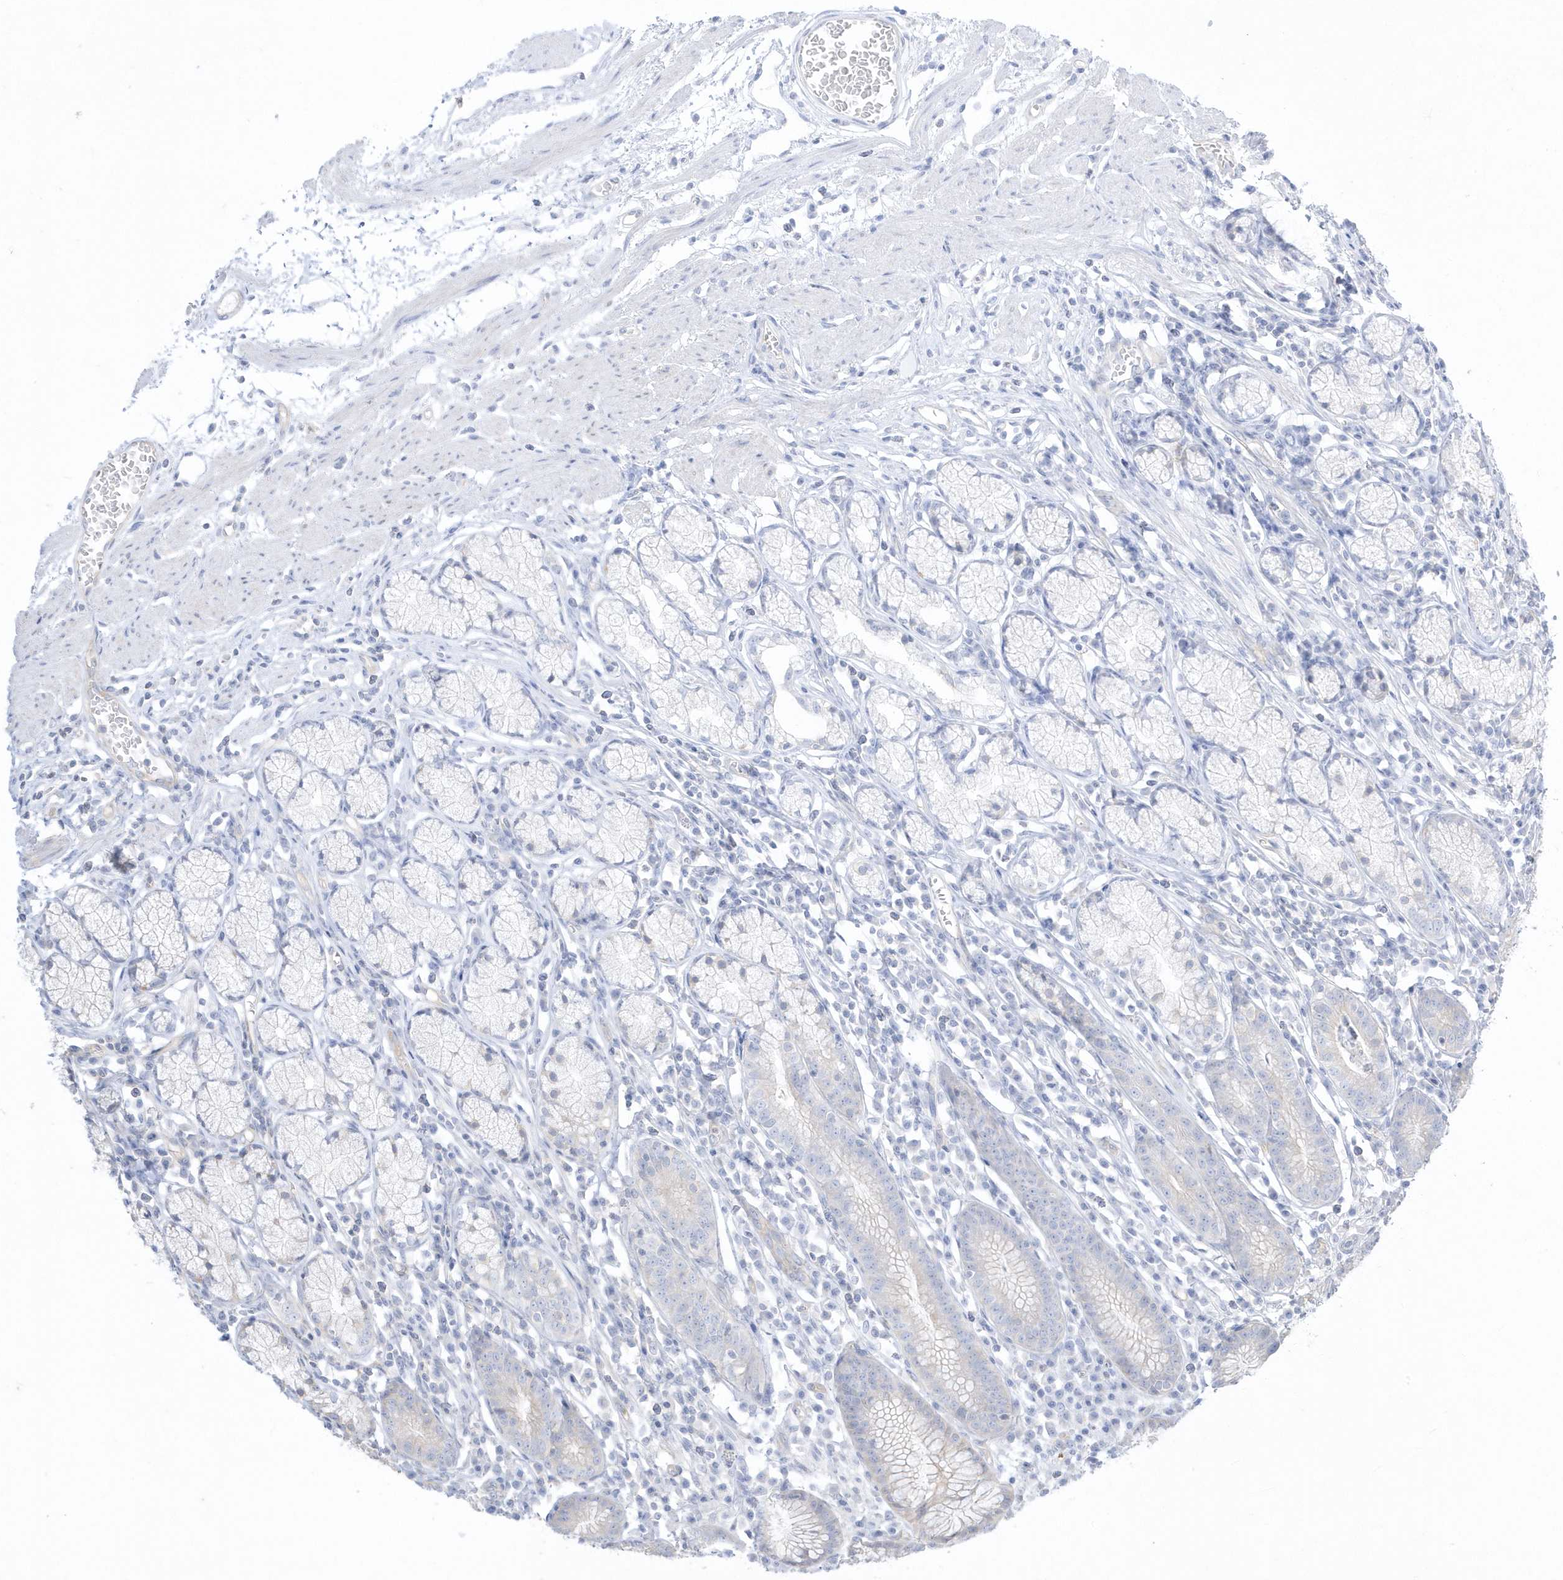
{"staining": {"intensity": "negative", "quantity": "none", "location": "none"}, "tissue": "stomach", "cell_type": "Glandular cells", "image_type": "normal", "snomed": [{"axis": "morphology", "description": "Normal tissue, NOS"}, {"axis": "topography", "description": "Stomach"}], "caption": "Protein analysis of normal stomach shows no significant expression in glandular cells. (Brightfield microscopy of DAB (3,3'-diaminobenzidine) immunohistochemistry at high magnification).", "gene": "ARHGEF9", "patient": {"sex": "male", "age": 55}}